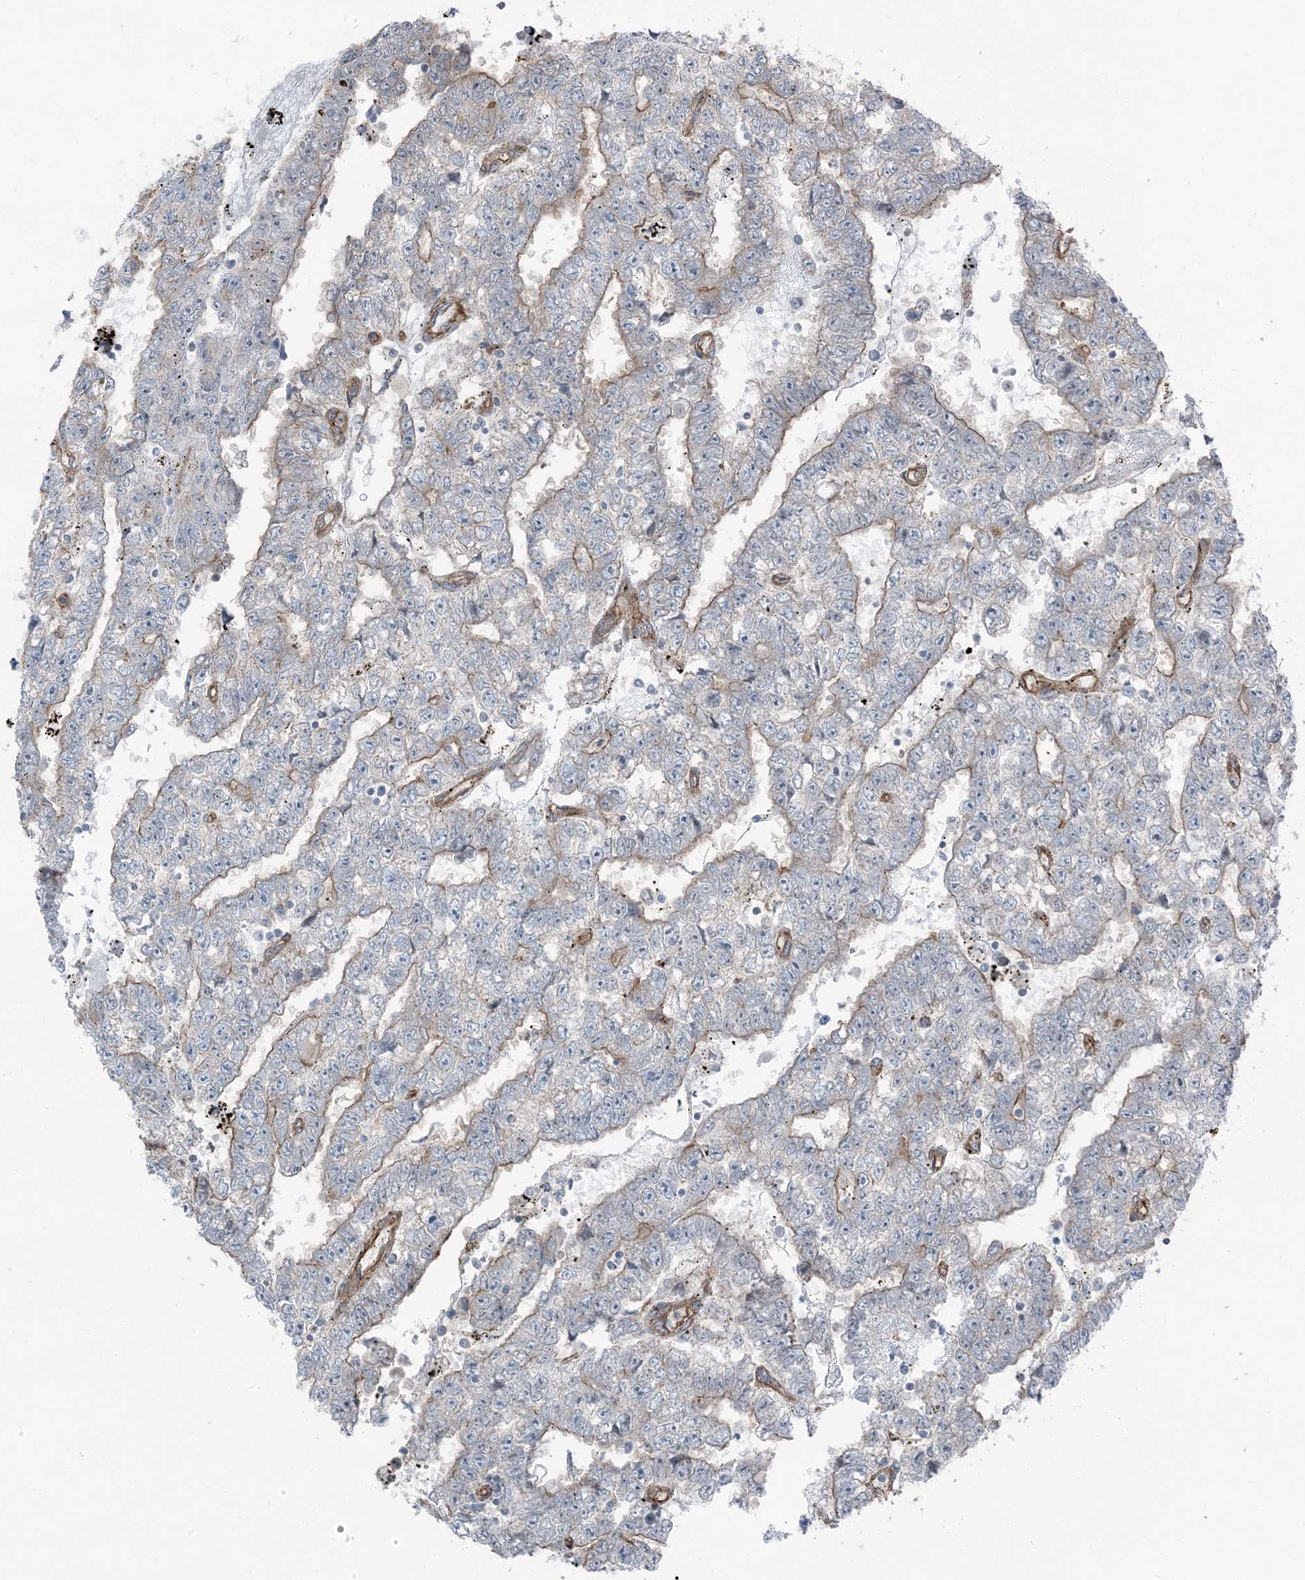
{"staining": {"intensity": "moderate", "quantity": "<25%", "location": "cytoplasmic/membranous"}, "tissue": "testis cancer", "cell_type": "Tumor cells", "image_type": "cancer", "snomed": [{"axis": "morphology", "description": "Carcinoma, Embryonal, NOS"}, {"axis": "topography", "description": "Testis"}], "caption": "Protein expression analysis of embryonal carcinoma (testis) exhibits moderate cytoplasmic/membranous positivity in approximately <25% of tumor cells. Using DAB (brown) and hematoxylin (blue) stains, captured at high magnification using brightfield microscopy.", "gene": "ZFP90", "patient": {"sex": "male", "age": 25}}